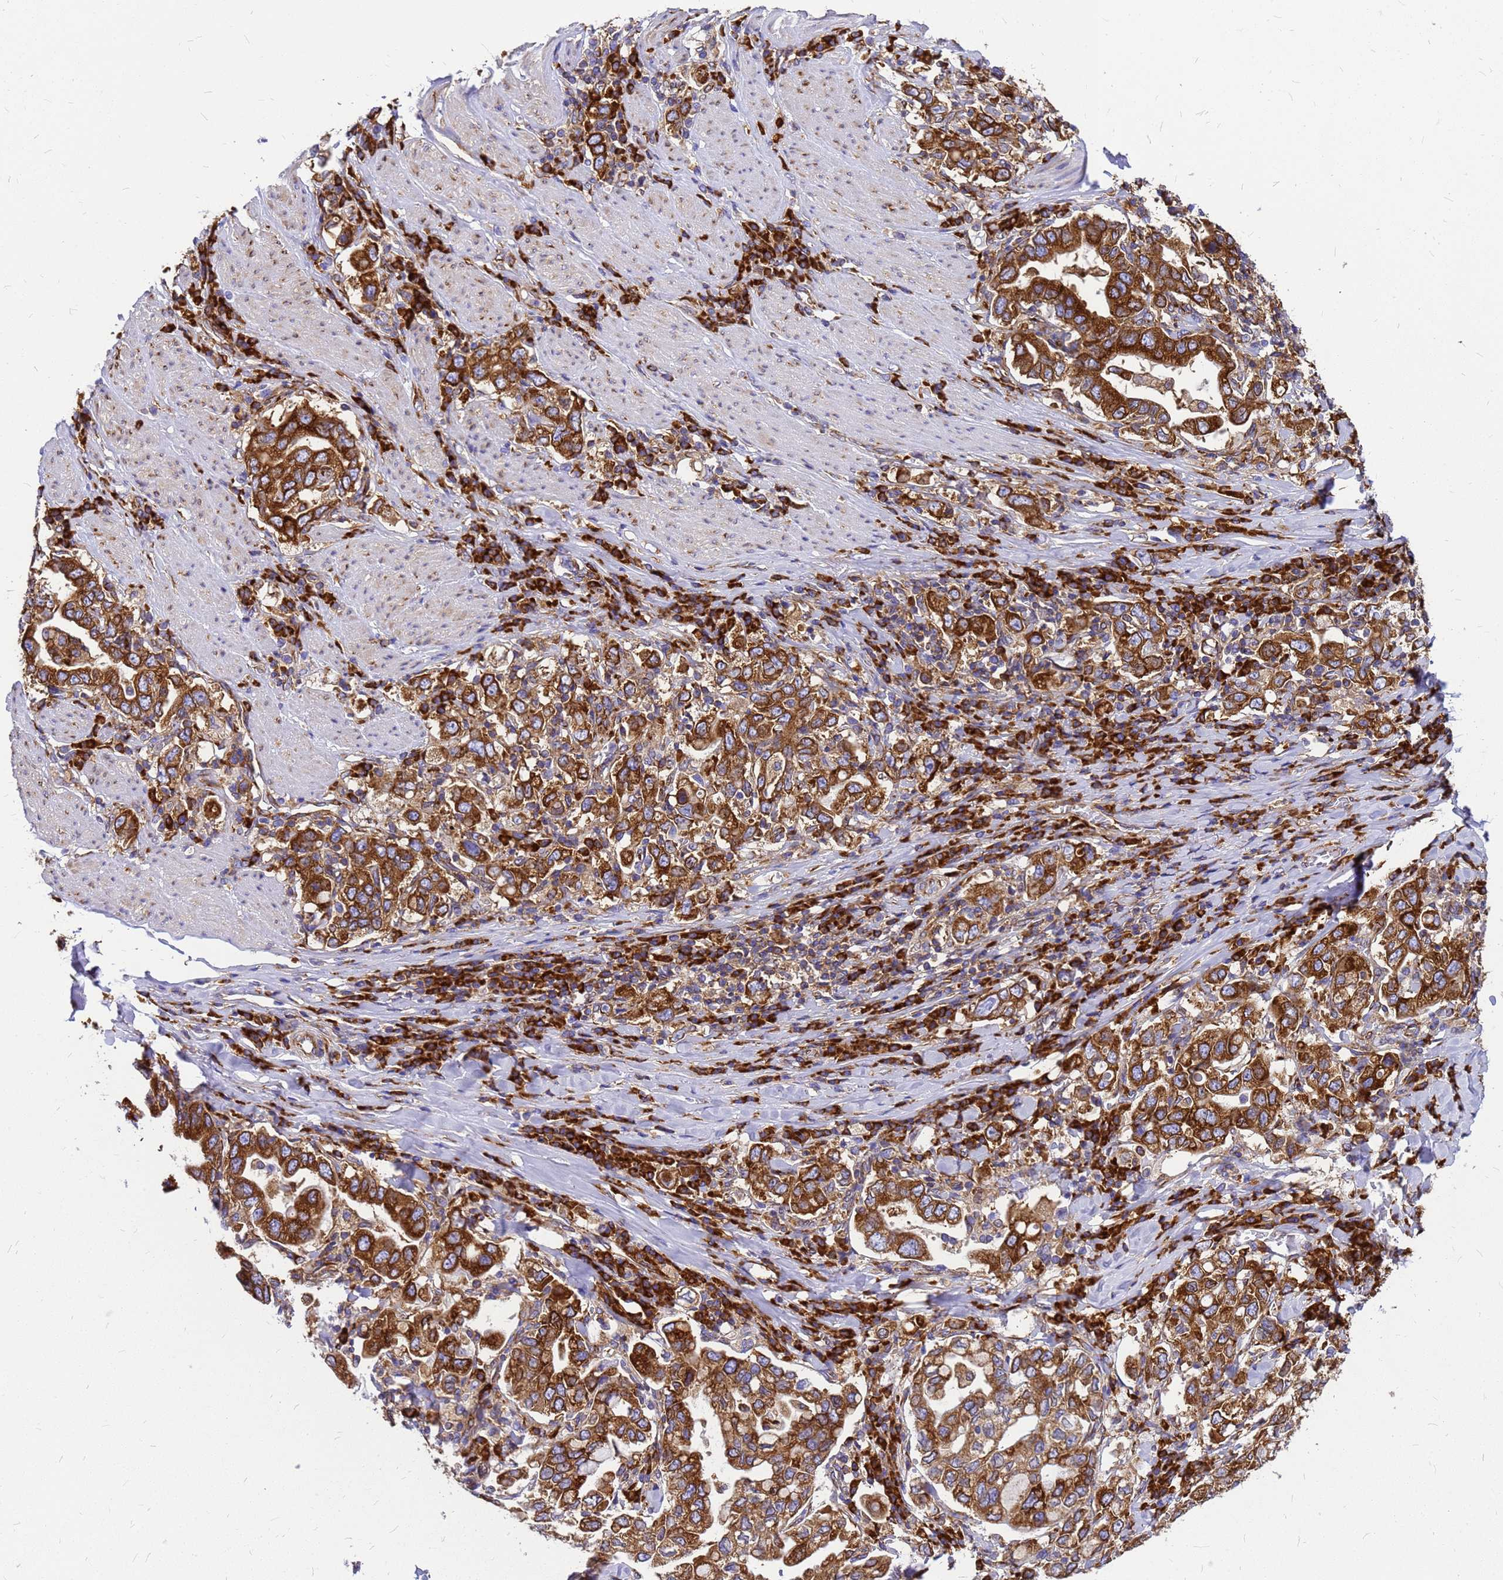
{"staining": {"intensity": "strong", "quantity": ">75%", "location": "cytoplasmic/membranous"}, "tissue": "stomach cancer", "cell_type": "Tumor cells", "image_type": "cancer", "snomed": [{"axis": "morphology", "description": "Adenocarcinoma, NOS"}, {"axis": "topography", "description": "Stomach, upper"}], "caption": "Immunohistochemical staining of stomach adenocarcinoma reveals strong cytoplasmic/membranous protein expression in approximately >75% of tumor cells. Immunohistochemistry stains the protein of interest in brown and the nuclei are stained blue.", "gene": "EEF1D", "patient": {"sex": "male", "age": 62}}